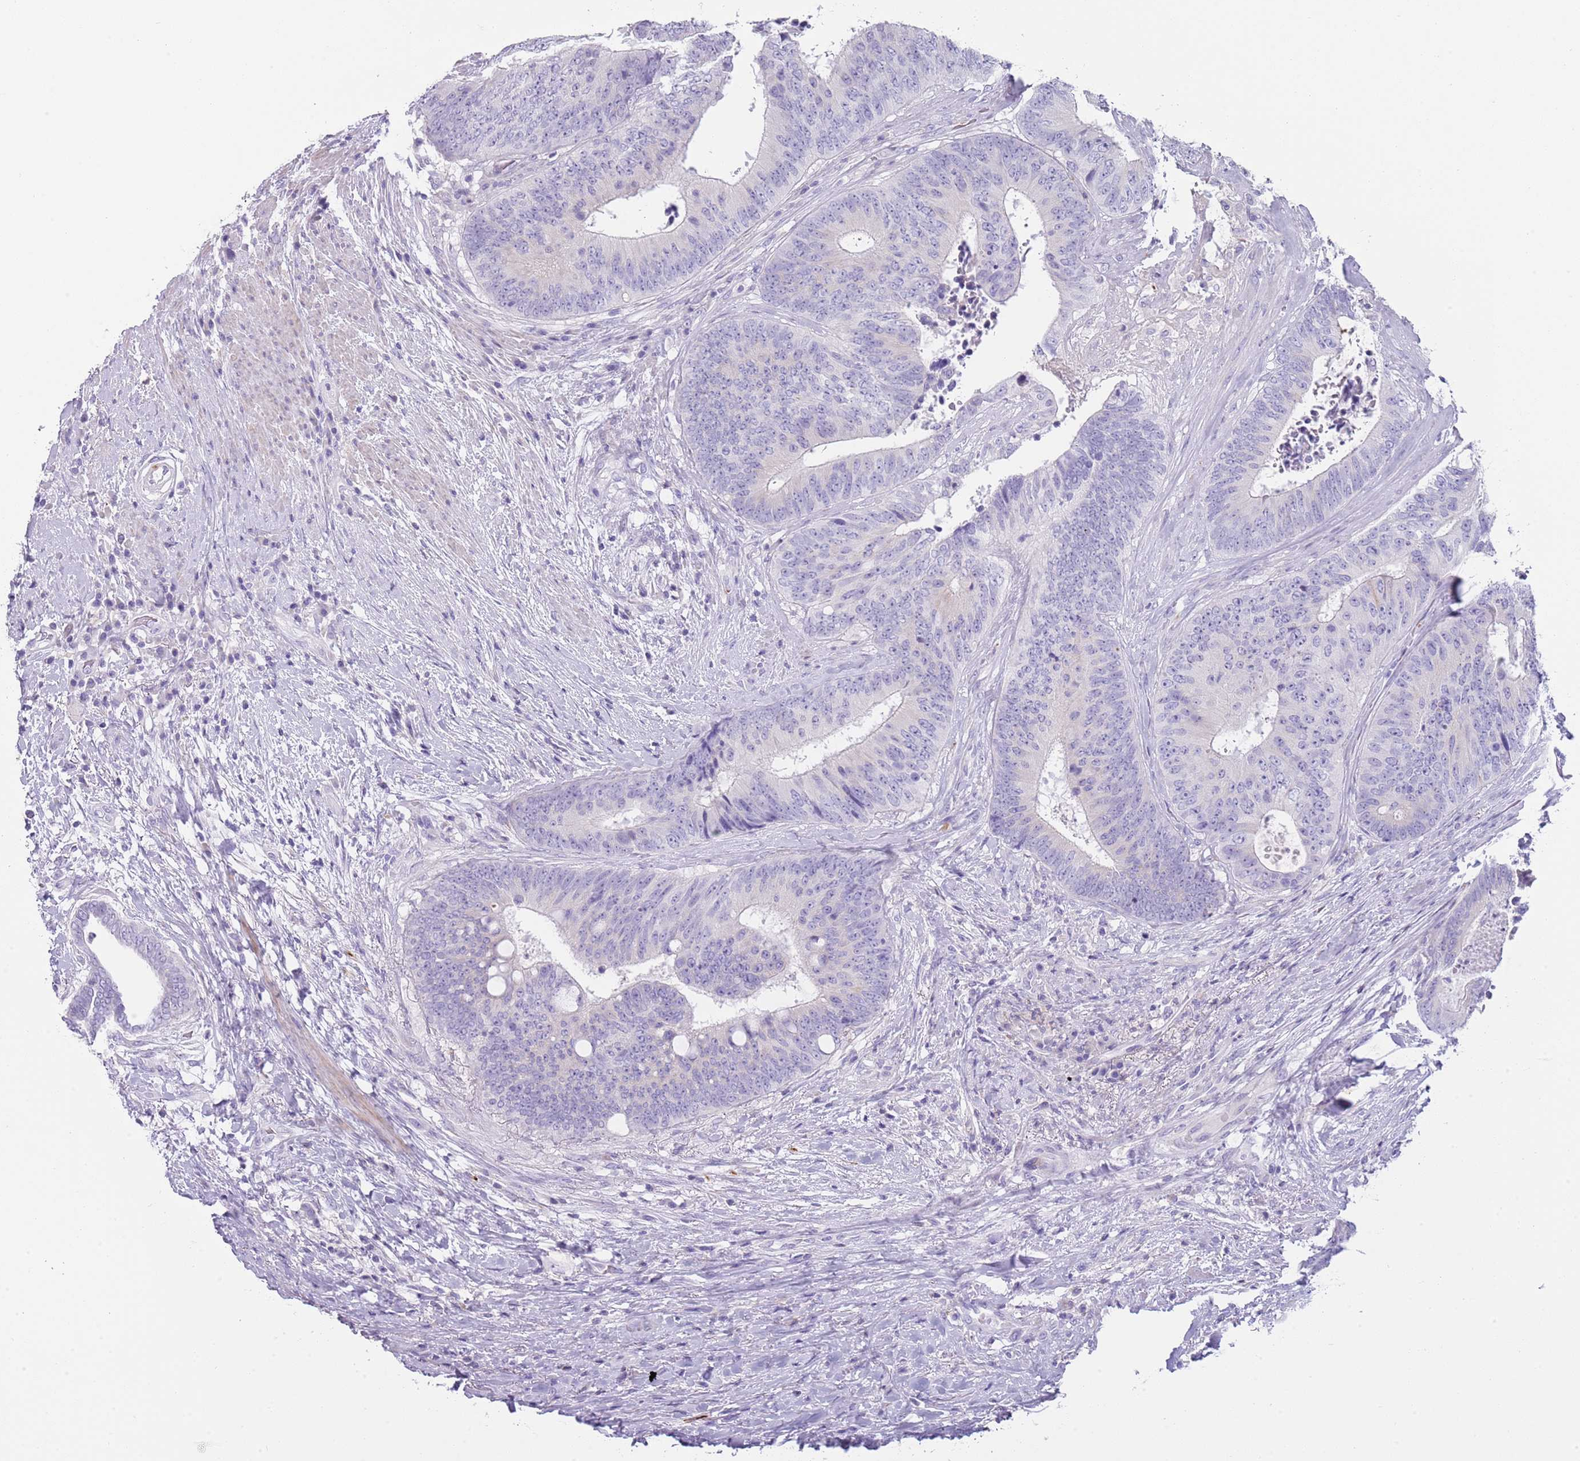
{"staining": {"intensity": "negative", "quantity": "none", "location": "none"}, "tissue": "colorectal cancer", "cell_type": "Tumor cells", "image_type": "cancer", "snomed": [{"axis": "morphology", "description": "Adenocarcinoma, NOS"}, {"axis": "topography", "description": "Rectum"}], "caption": "DAB (3,3'-diaminobenzidine) immunohistochemical staining of colorectal cancer (adenocarcinoma) reveals no significant positivity in tumor cells.", "gene": "NBPF20", "patient": {"sex": "male", "age": 72}}